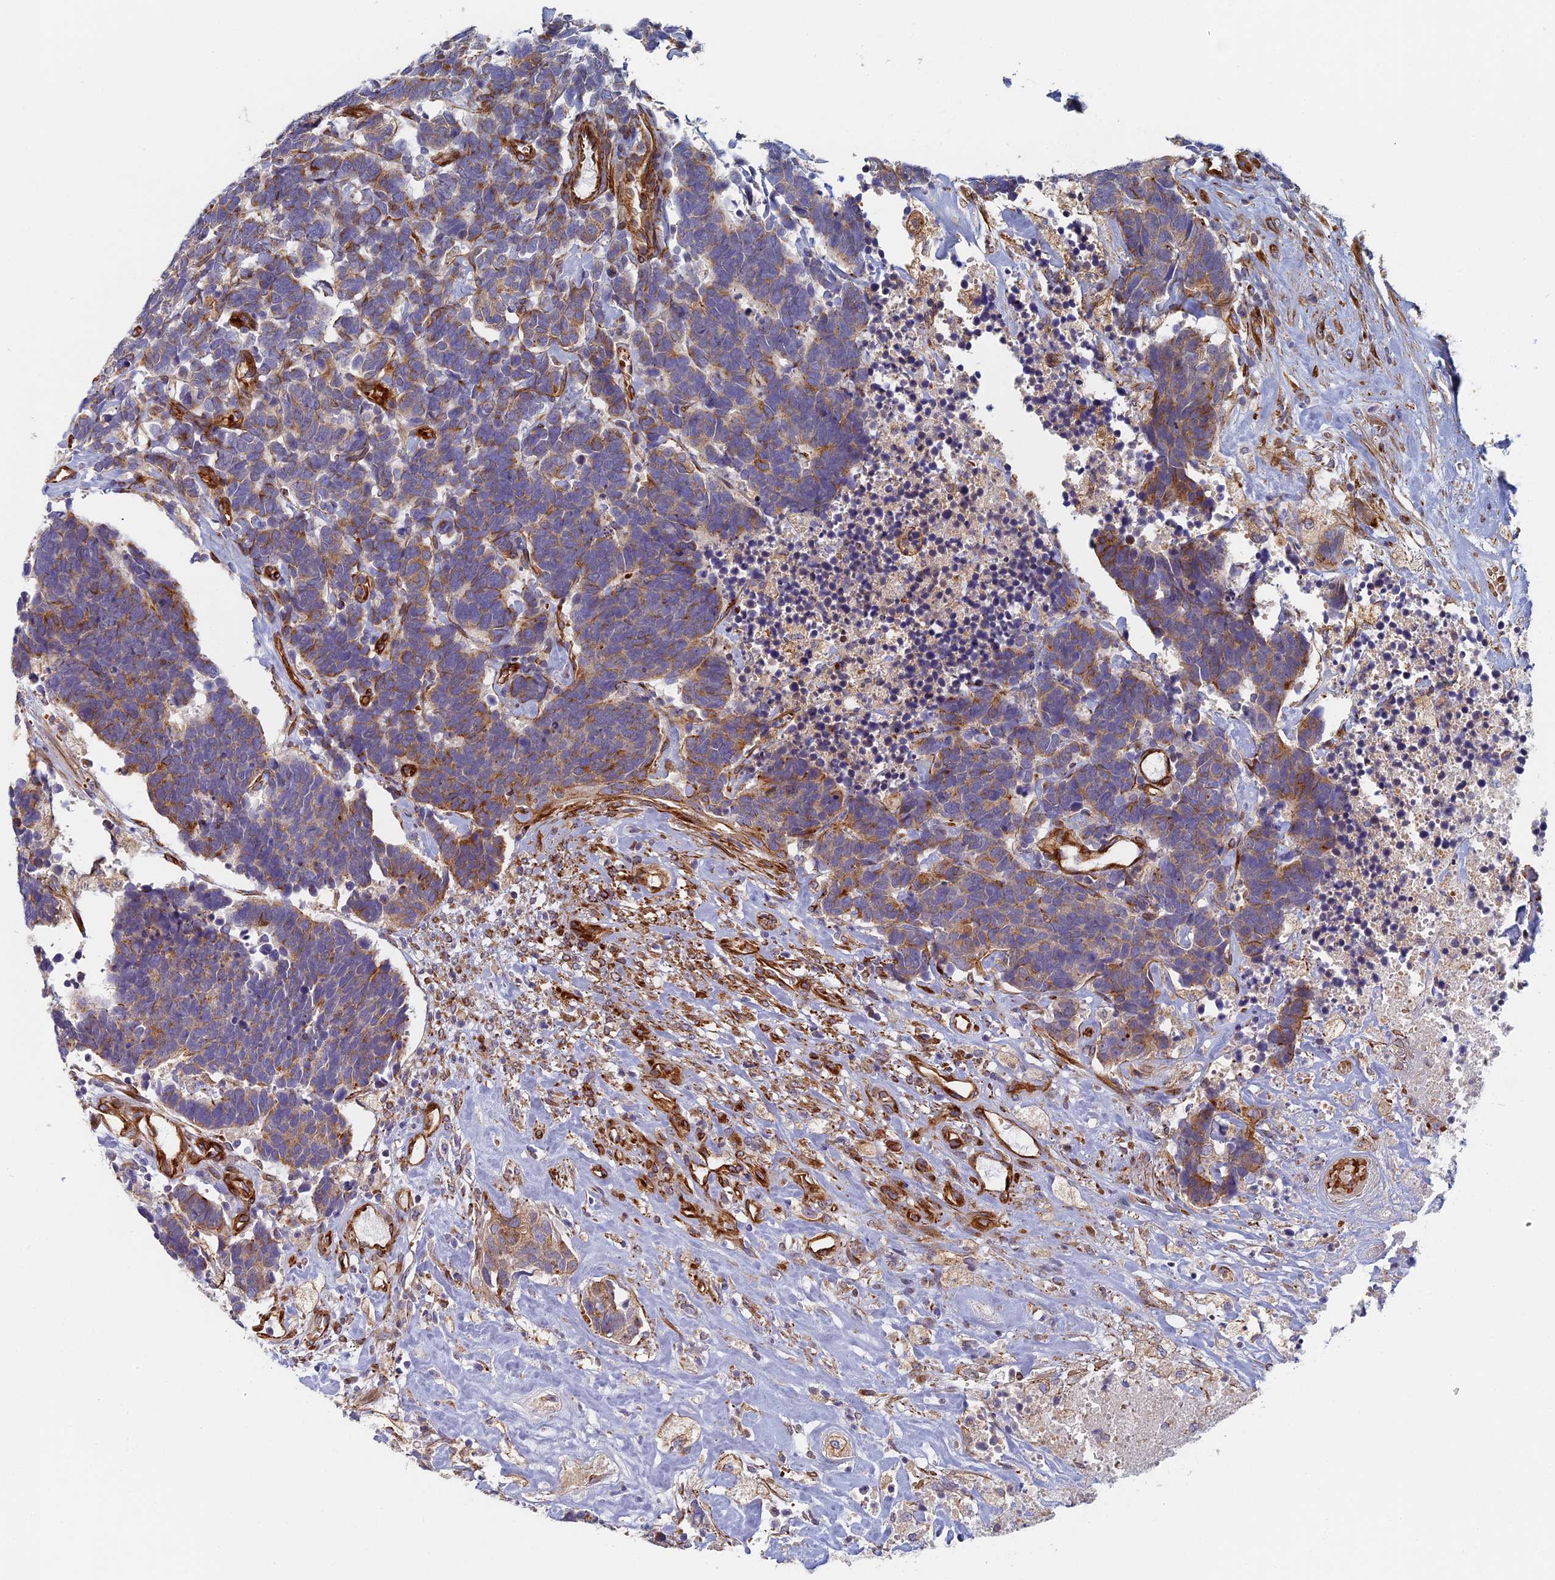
{"staining": {"intensity": "weak", "quantity": ">75%", "location": "cytoplasmic/membranous"}, "tissue": "carcinoid", "cell_type": "Tumor cells", "image_type": "cancer", "snomed": [{"axis": "morphology", "description": "Carcinoma, NOS"}, {"axis": "morphology", "description": "Carcinoid, malignant, NOS"}, {"axis": "topography", "description": "Urinary bladder"}], "caption": "A brown stain labels weak cytoplasmic/membranous staining of a protein in malignant carcinoid tumor cells.", "gene": "ABCB10", "patient": {"sex": "male", "age": 57}}